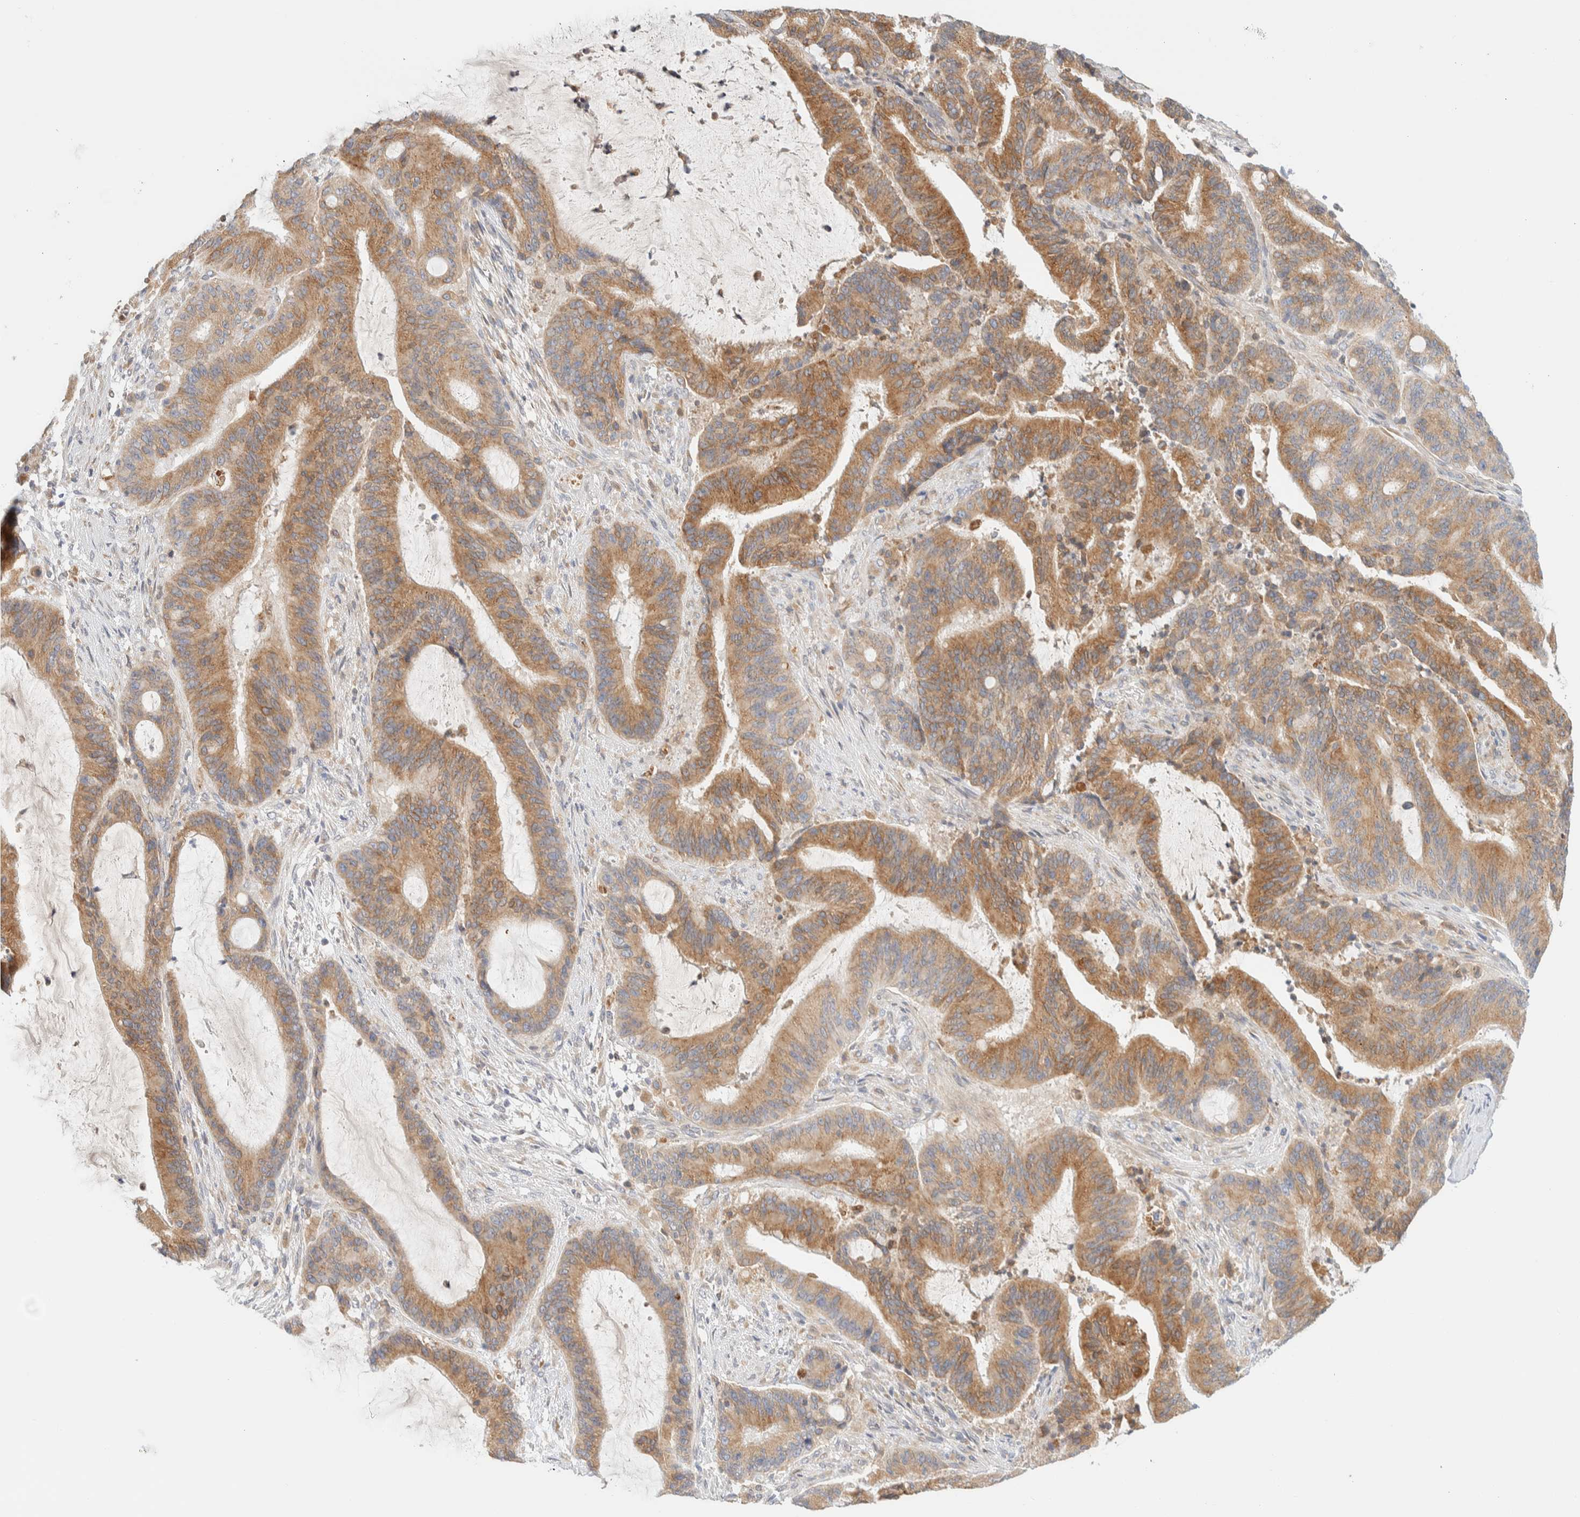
{"staining": {"intensity": "moderate", "quantity": ">75%", "location": "cytoplasmic/membranous"}, "tissue": "liver cancer", "cell_type": "Tumor cells", "image_type": "cancer", "snomed": [{"axis": "morphology", "description": "Normal tissue, NOS"}, {"axis": "morphology", "description": "Cholangiocarcinoma"}, {"axis": "topography", "description": "Liver"}, {"axis": "topography", "description": "Peripheral nerve tissue"}], "caption": "Liver cancer was stained to show a protein in brown. There is medium levels of moderate cytoplasmic/membranous staining in about >75% of tumor cells. (DAB (3,3'-diaminobenzidine) IHC, brown staining for protein, blue staining for nuclei).", "gene": "NT5C", "patient": {"sex": "female", "age": 73}}